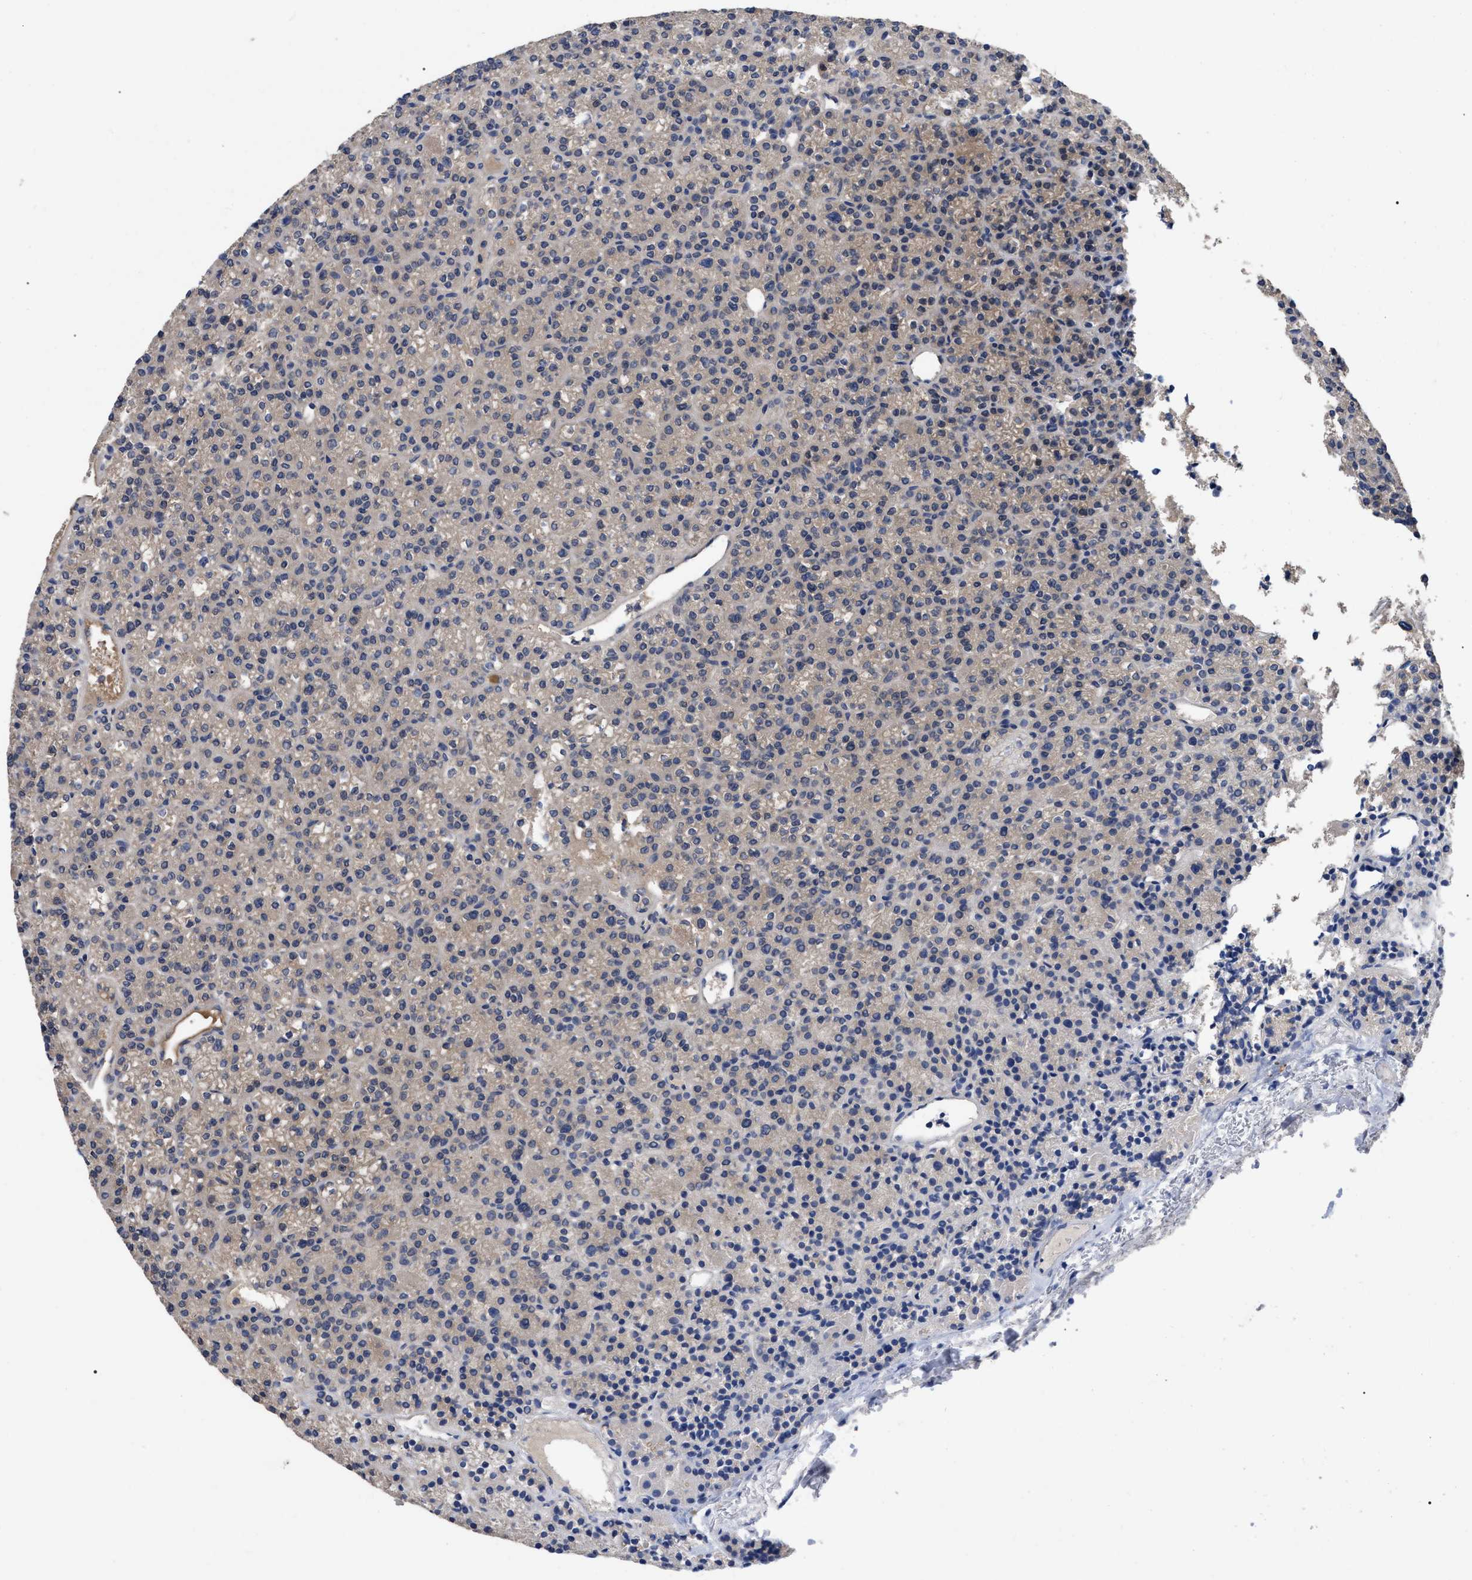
{"staining": {"intensity": "weak", "quantity": ">75%", "location": "cytoplasmic/membranous"}, "tissue": "parathyroid gland", "cell_type": "Glandular cells", "image_type": "normal", "snomed": [{"axis": "morphology", "description": "Normal tissue, NOS"}, {"axis": "morphology", "description": "Adenoma, NOS"}, {"axis": "topography", "description": "Parathyroid gland"}], "caption": "Immunohistochemical staining of unremarkable human parathyroid gland exhibits >75% levels of weak cytoplasmic/membranous protein staining in about >75% of glandular cells.", "gene": "RAP1GDS1", "patient": {"sex": "female", "age": 64}}